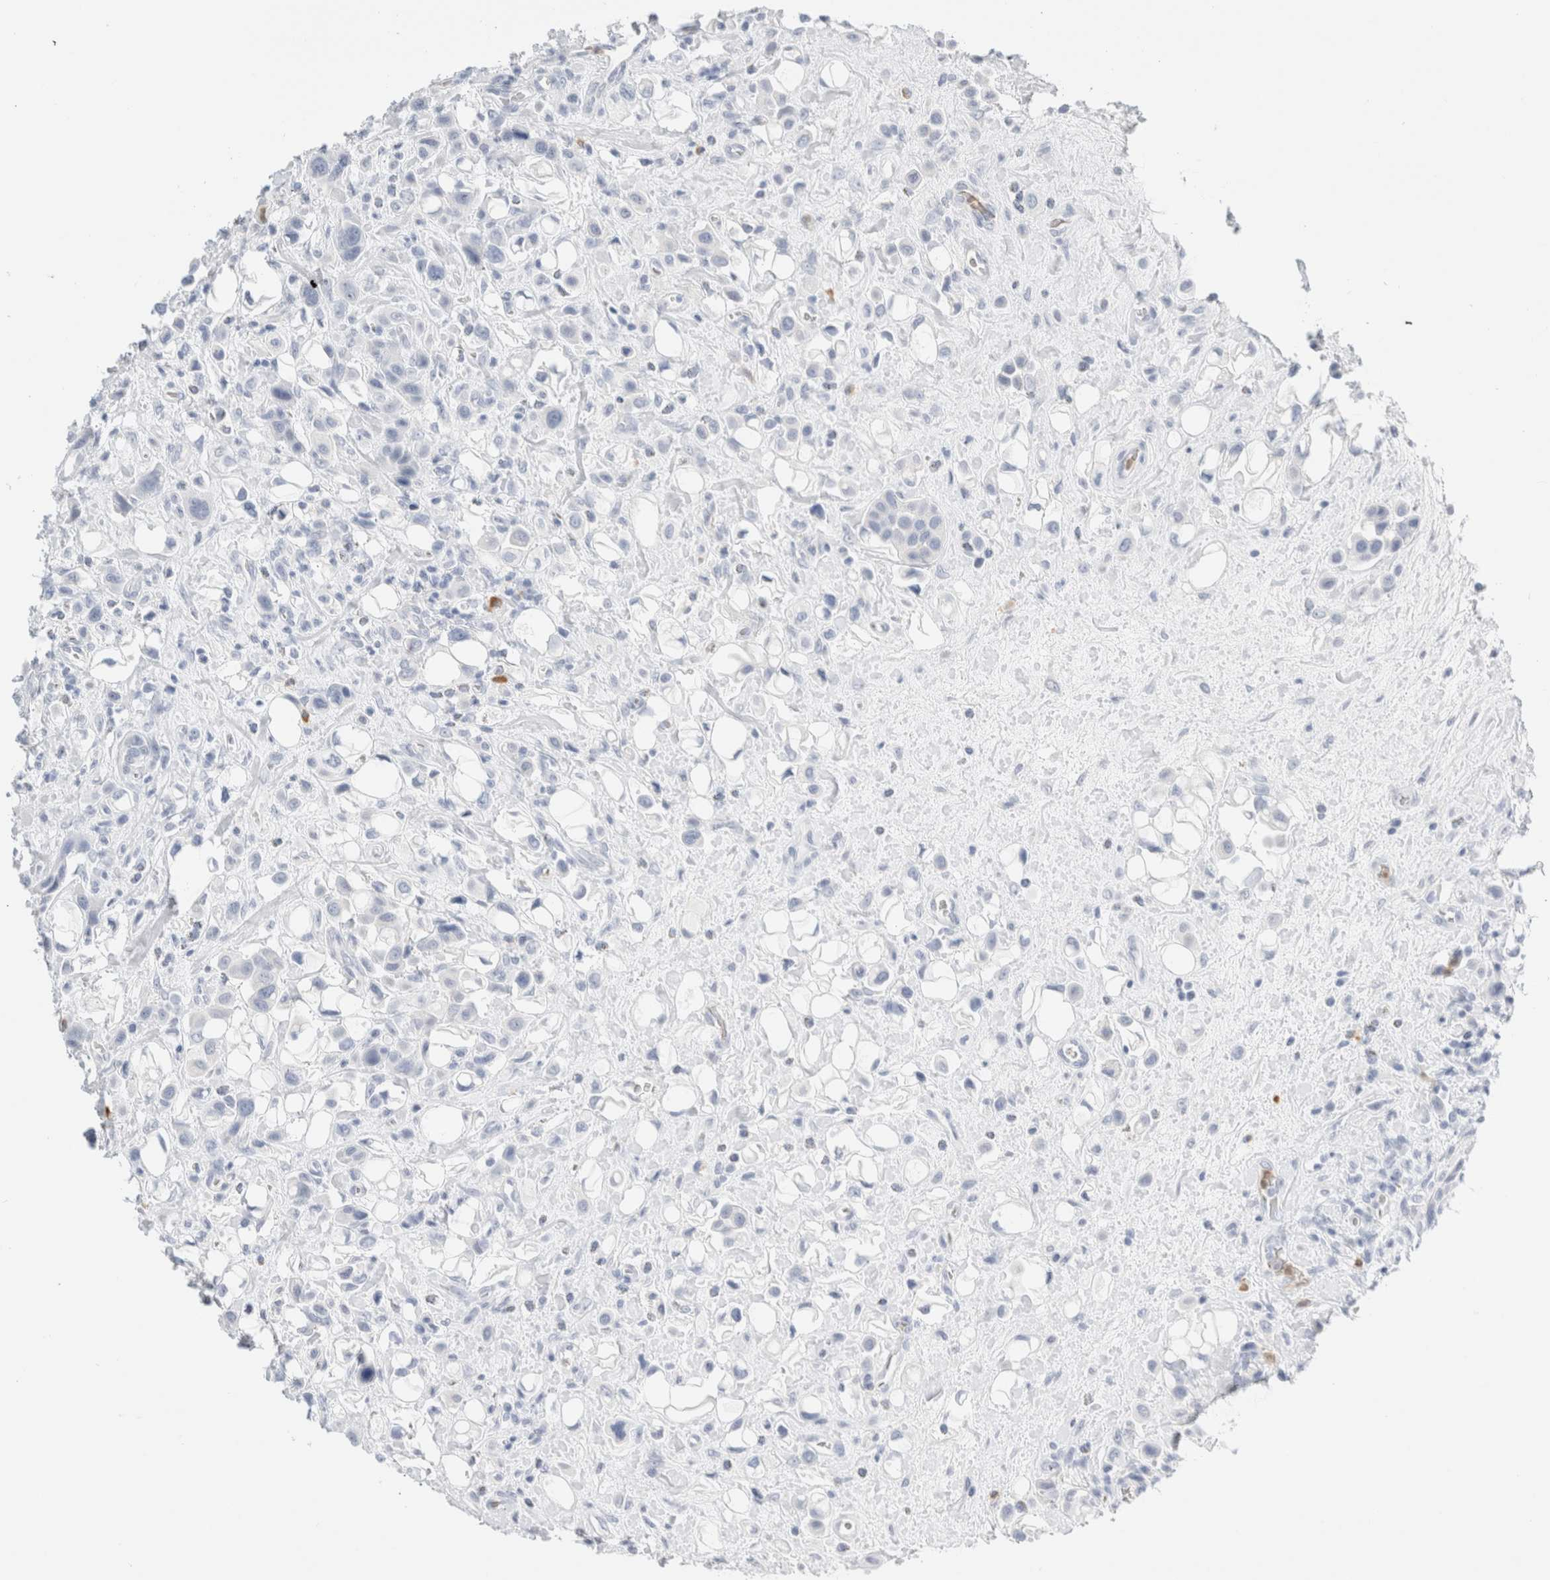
{"staining": {"intensity": "negative", "quantity": "none", "location": "none"}, "tissue": "urothelial cancer", "cell_type": "Tumor cells", "image_type": "cancer", "snomed": [{"axis": "morphology", "description": "Urothelial carcinoma, High grade"}, {"axis": "topography", "description": "Urinary bladder"}], "caption": "Protein analysis of urothelial cancer displays no significant expression in tumor cells.", "gene": "ARG1", "patient": {"sex": "male", "age": 50}}